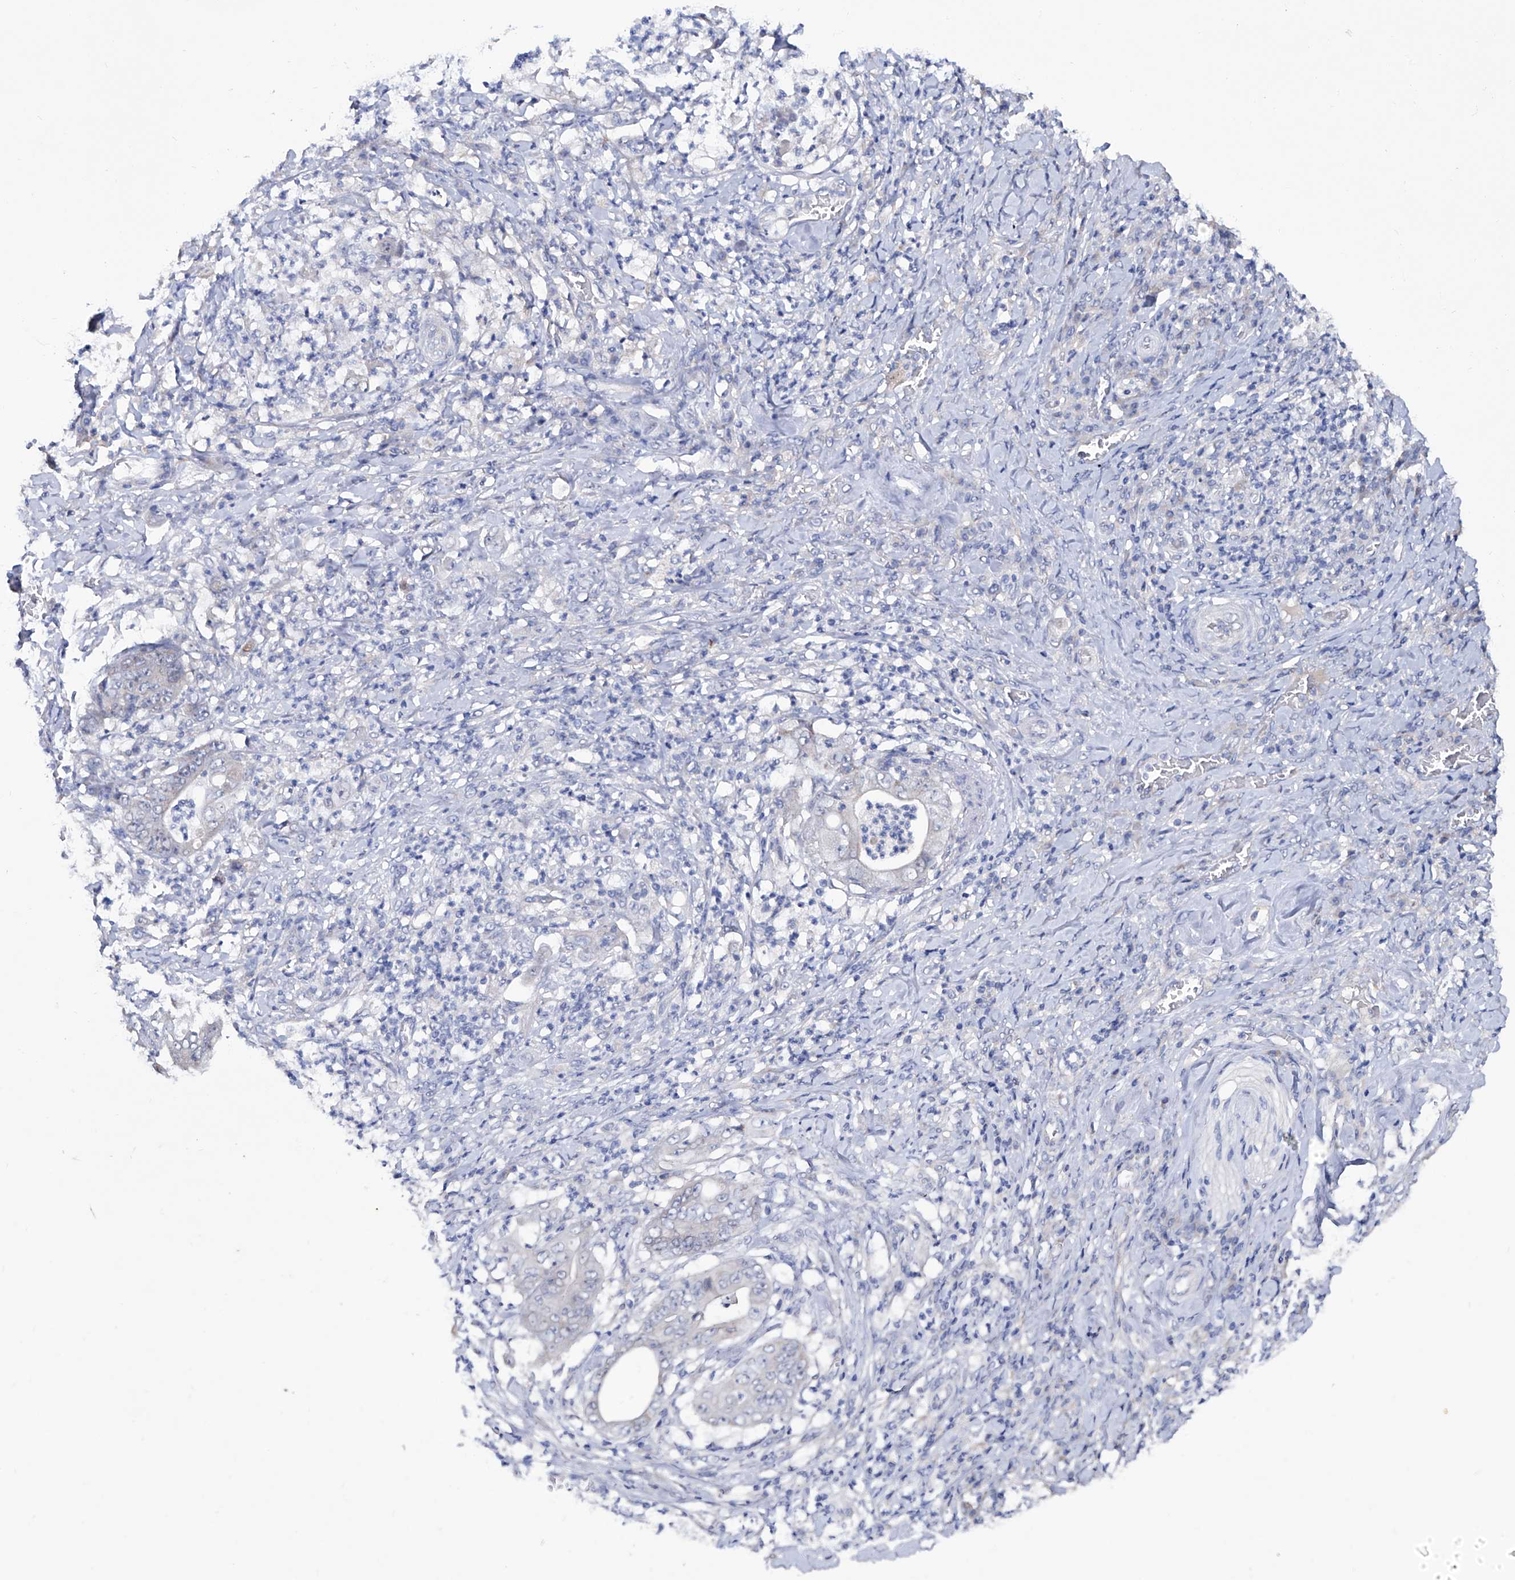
{"staining": {"intensity": "negative", "quantity": "none", "location": "none"}, "tissue": "stomach cancer", "cell_type": "Tumor cells", "image_type": "cancer", "snomed": [{"axis": "morphology", "description": "Adenocarcinoma, NOS"}, {"axis": "topography", "description": "Stomach"}], "caption": "Immunohistochemistry photomicrograph of adenocarcinoma (stomach) stained for a protein (brown), which demonstrates no staining in tumor cells.", "gene": "KLHL17", "patient": {"sex": "female", "age": 73}}